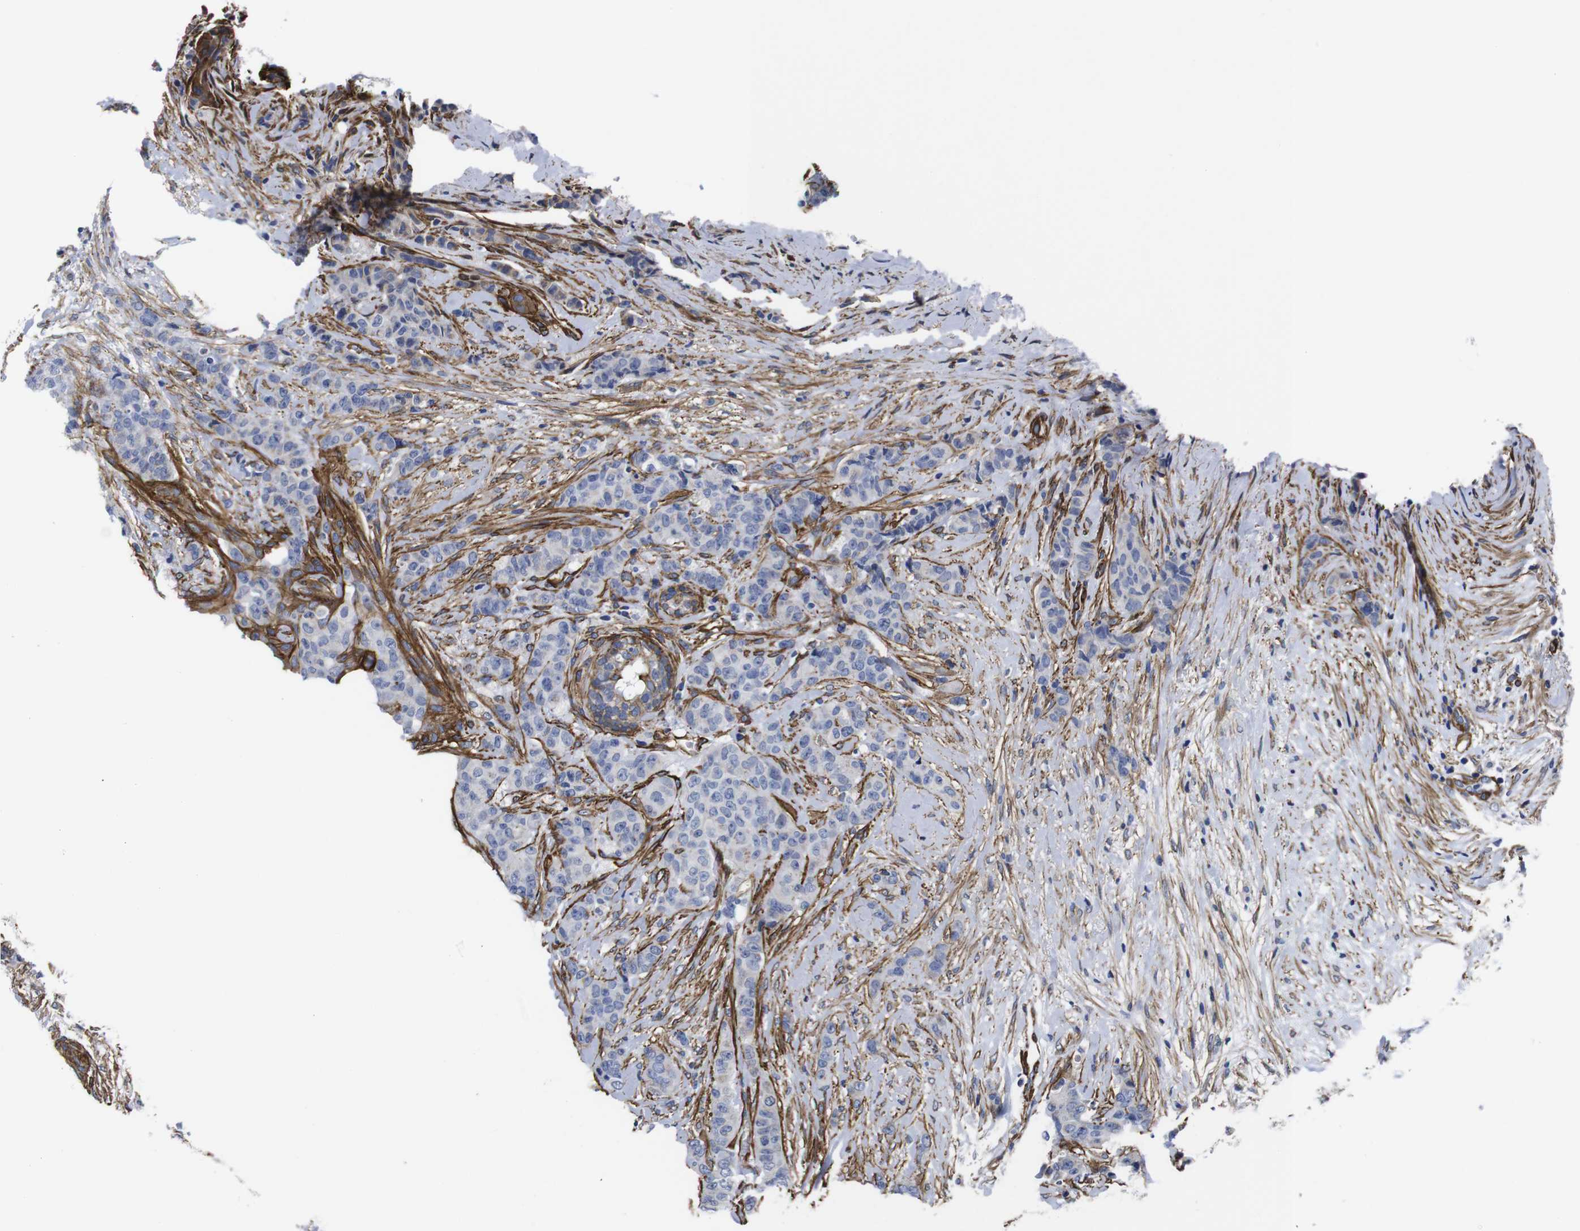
{"staining": {"intensity": "negative", "quantity": "none", "location": "none"}, "tissue": "breast cancer", "cell_type": "Tumor cells", "image_type": "cancer", "snomed": [{"axis": "morphology", "description": "Duct carcinoma"}, {"axis": "topography", "description": "Breast"}], "caption": "Infiltrating ductal carcinoma (breast) stained for a protein using immunohistochemistry (IHC) shows no positivity tumor cells.", "gene": "WNT10A", "patient": {"sex": "female", "age": 40}}